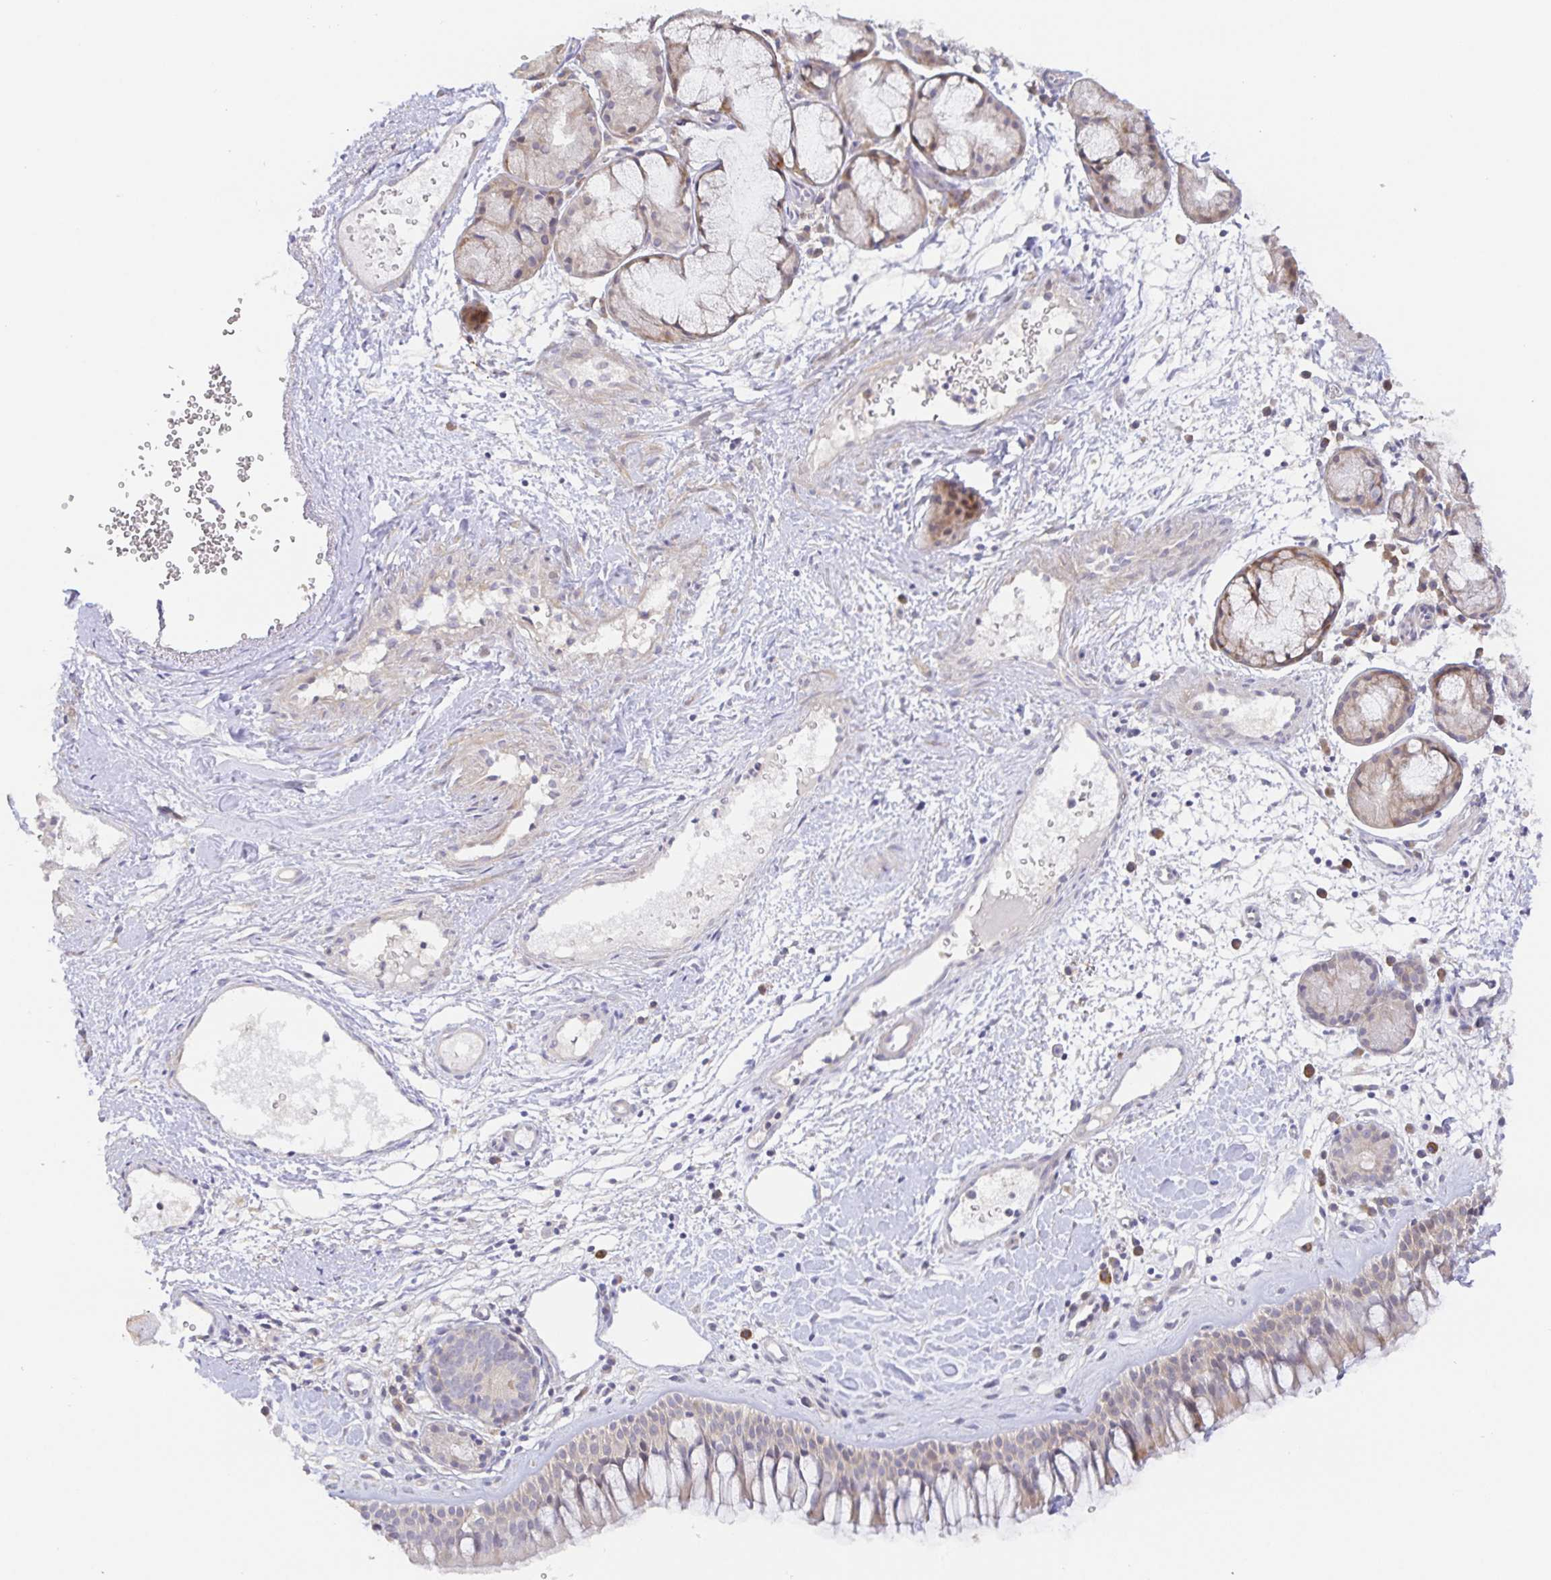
{"staining": {"intensity": "weak", "quantity": "<25%", "location": "cytoplasmic/membranous"}, "tissue": "nasopharynx", "cell_type": "Respiratory epithelial cells", "image_type": "normal", "snomed": [{"axis": "morphology", "description": "Normal tissue, NOS"}, {"axis": "topography", "description": "Nasopharynx"}], "caption": "High magnification brightfield microscopy of normal nasopharynx stained with DAB (3,3'-diaminobenzidine) (brown) and counterstained with hematoxylin (blue): respiratory epithelial cells show no significant positivity.", "gene": "ZDHHC11B", "patient": {"sex": "male", "age": 65}}